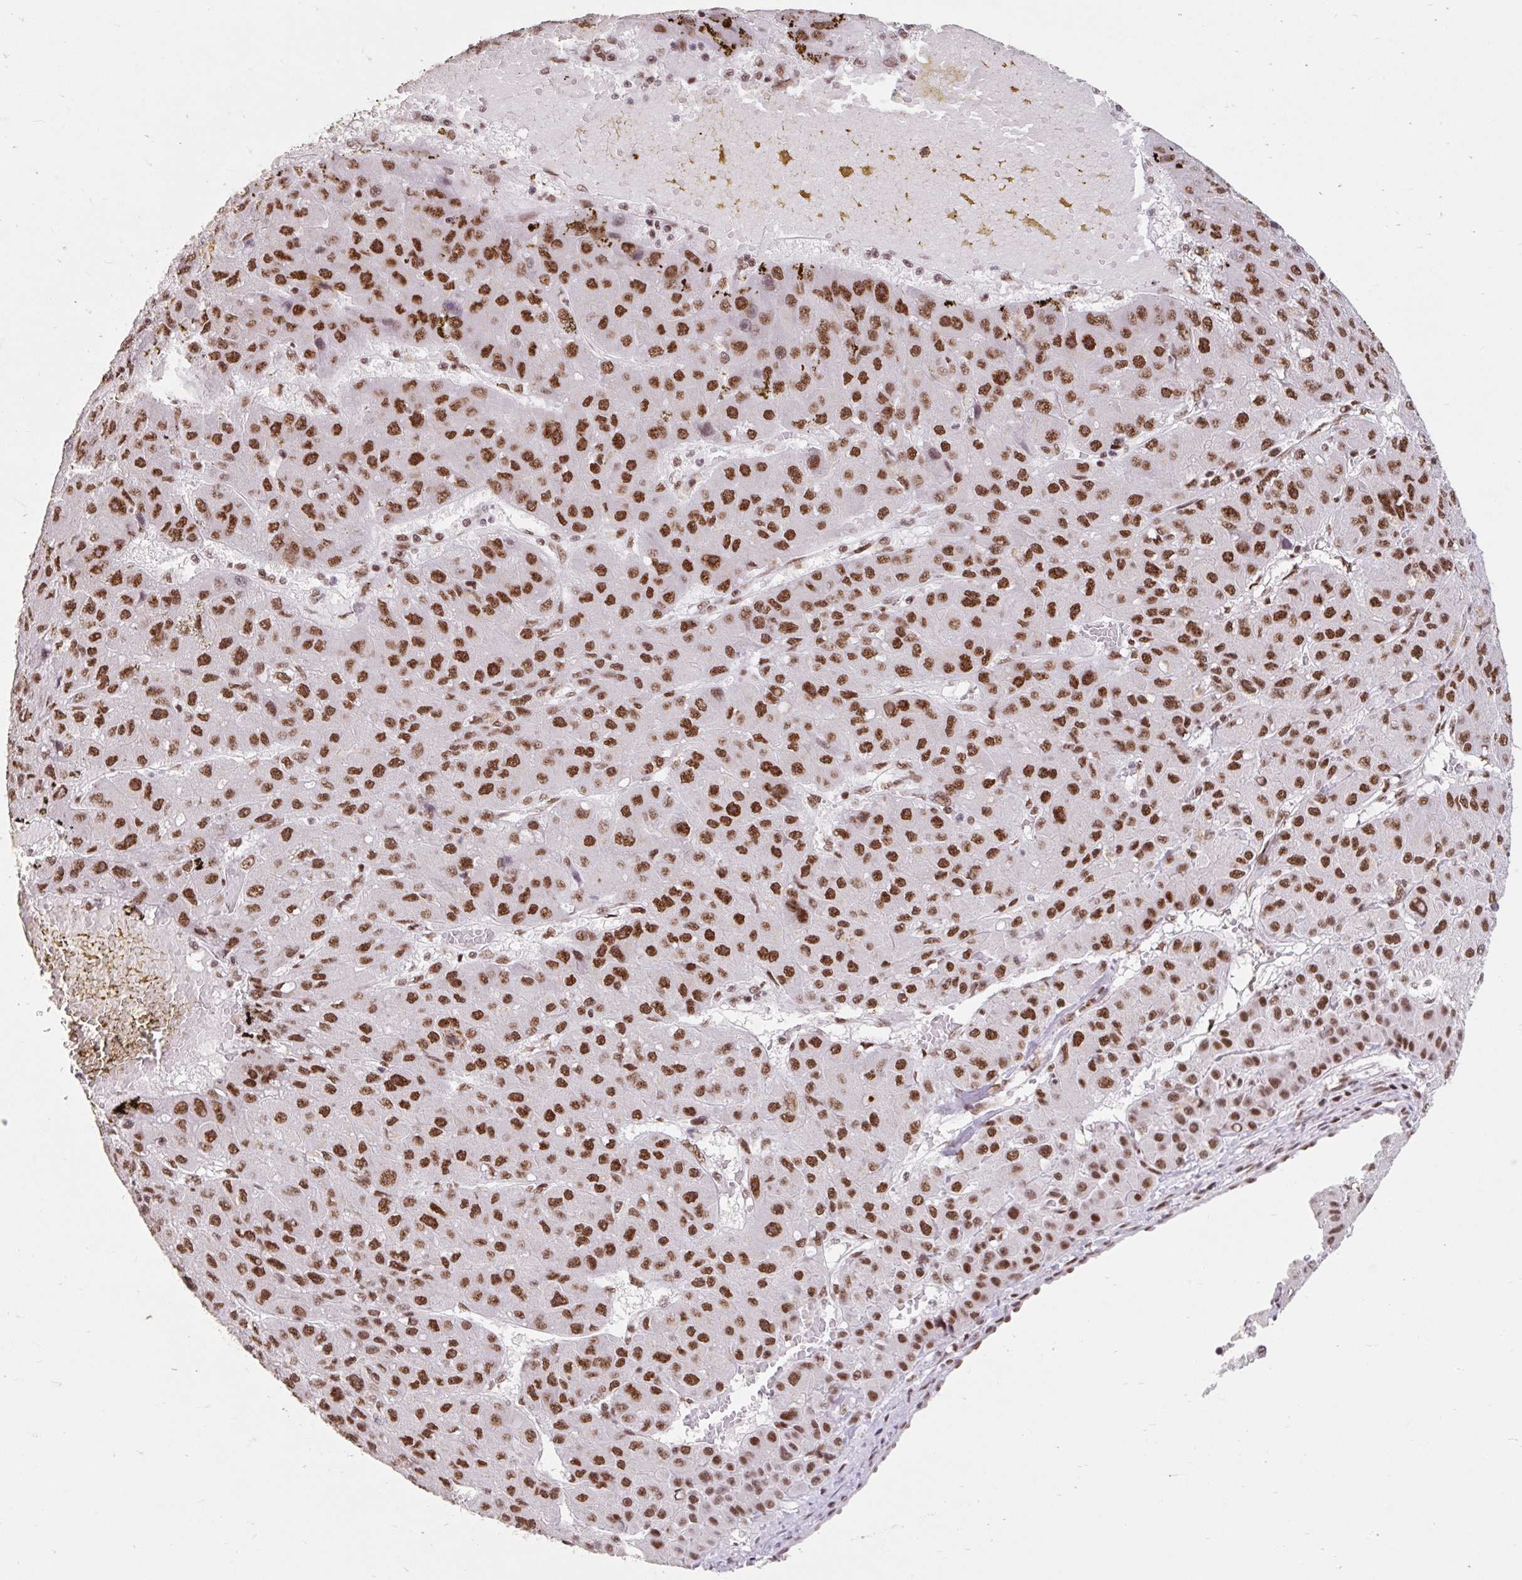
{"staining": {"intensity": "strong", "quantity": ">75%", "location": "nuclear"}, "tissue": "liver cancer", "cell_type": "Tumor cells", "image_type": "cancer", "snomed": [{"axis": "morphology", "description": "Carcinoma, Hepatocellular, NOS"}, {"axis": "topography", "description": "Liver"}], "caption": "Liver cancer was stained to show a protein in brown. There is high levels of strong nuclear positivity in about >75% of tumor cells.", "gene": "SRSF10", "patient": {"sex": "male", "age": 67}}